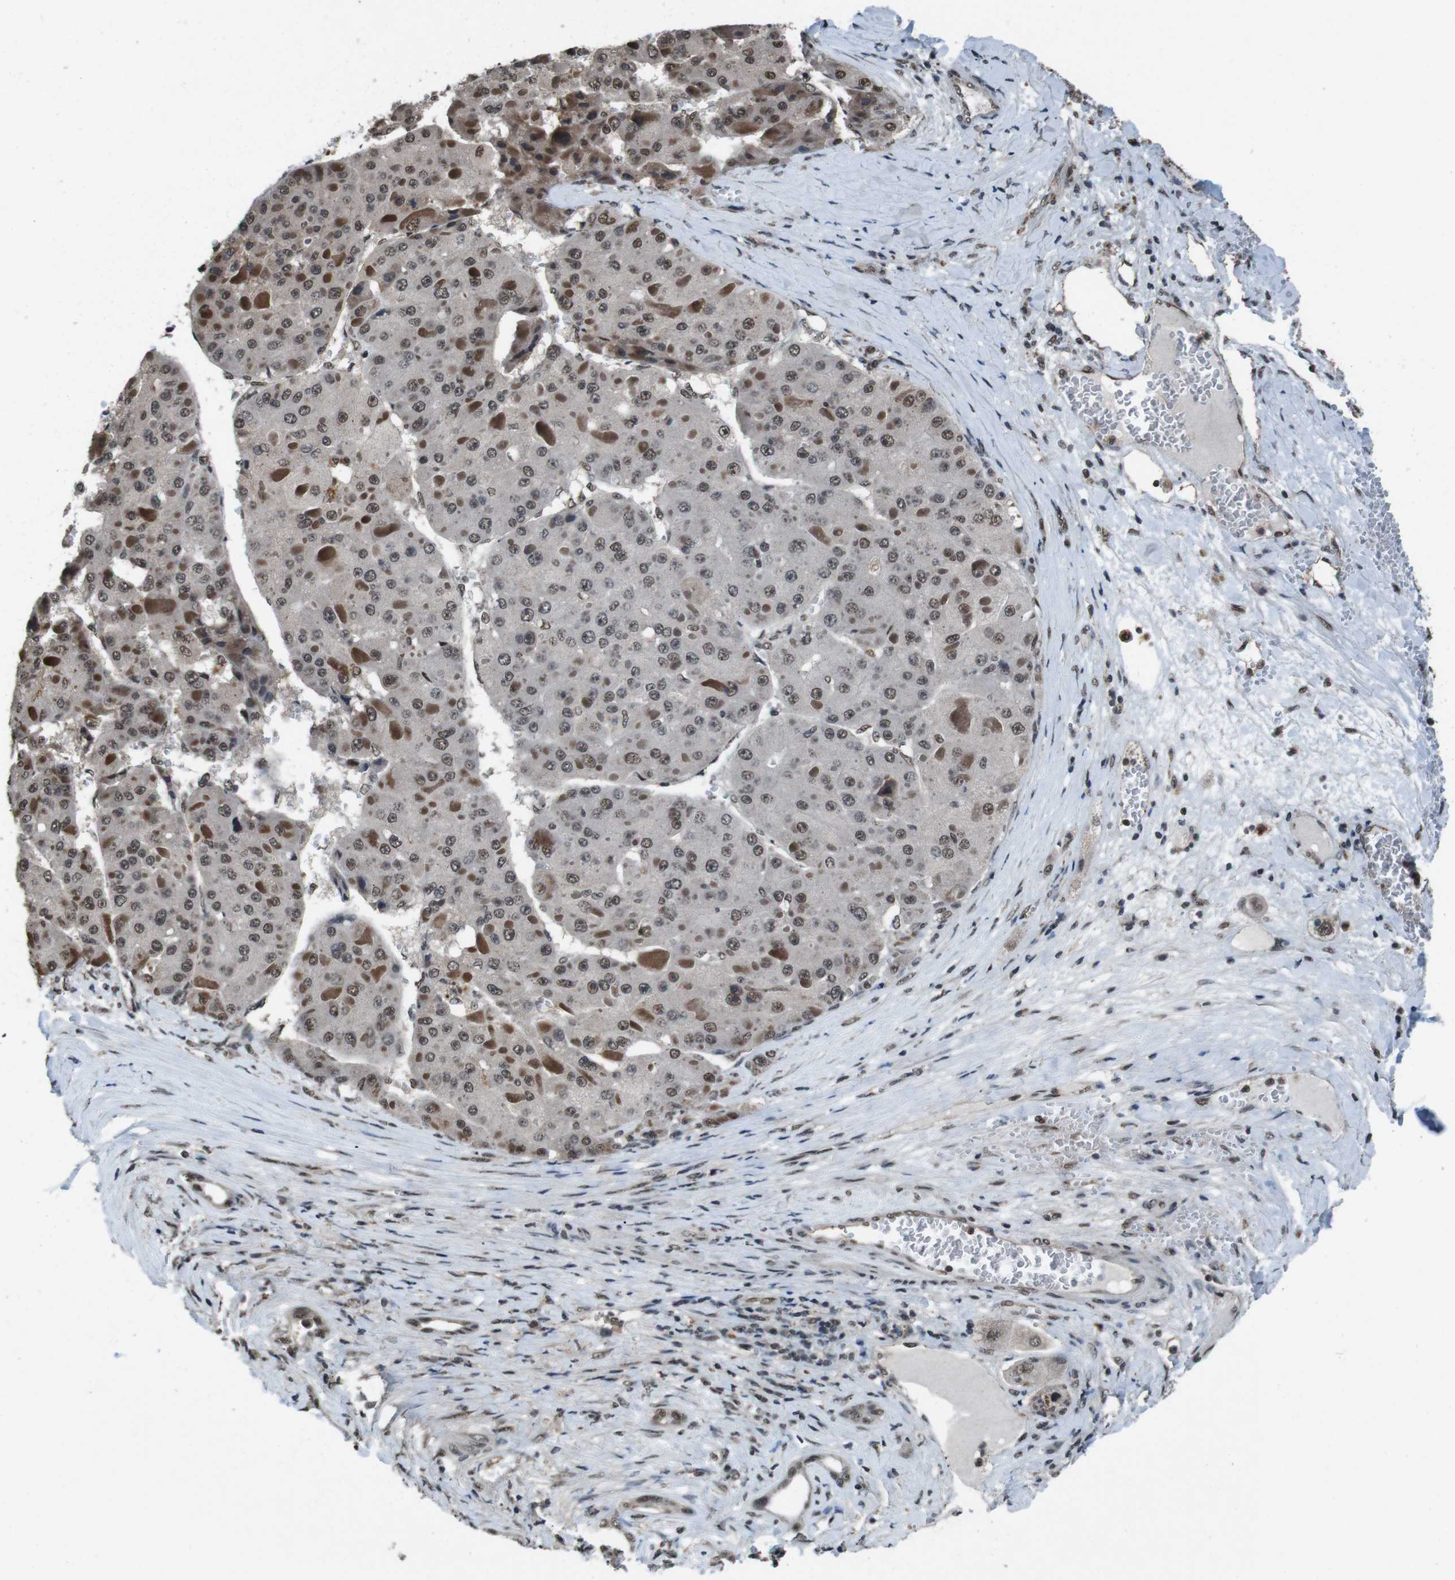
{"staining": {"intensity": "moderate", "quantity": "25%-75%", "location": "nuclear"}, "tissue": "liver cancer", "cell_type": "Tumor cells", "image_type": "cancer", "snomed": [{"axis": "morphology", "description": "Carcinoma, Hepatocellular, NOS"}, {"axis": "topography", "description": "Liver"}], "caption": "DAB (3,3'-diaminobenzidine) immunohistochemical staining of human liver cancer (hepatocellular carcinoma) demonstrates moderate nuclear protein staining in about 25%-75% of tumor cells.", "gene": "NR4A2", "patient": {"sex": "female", "age": 73}}